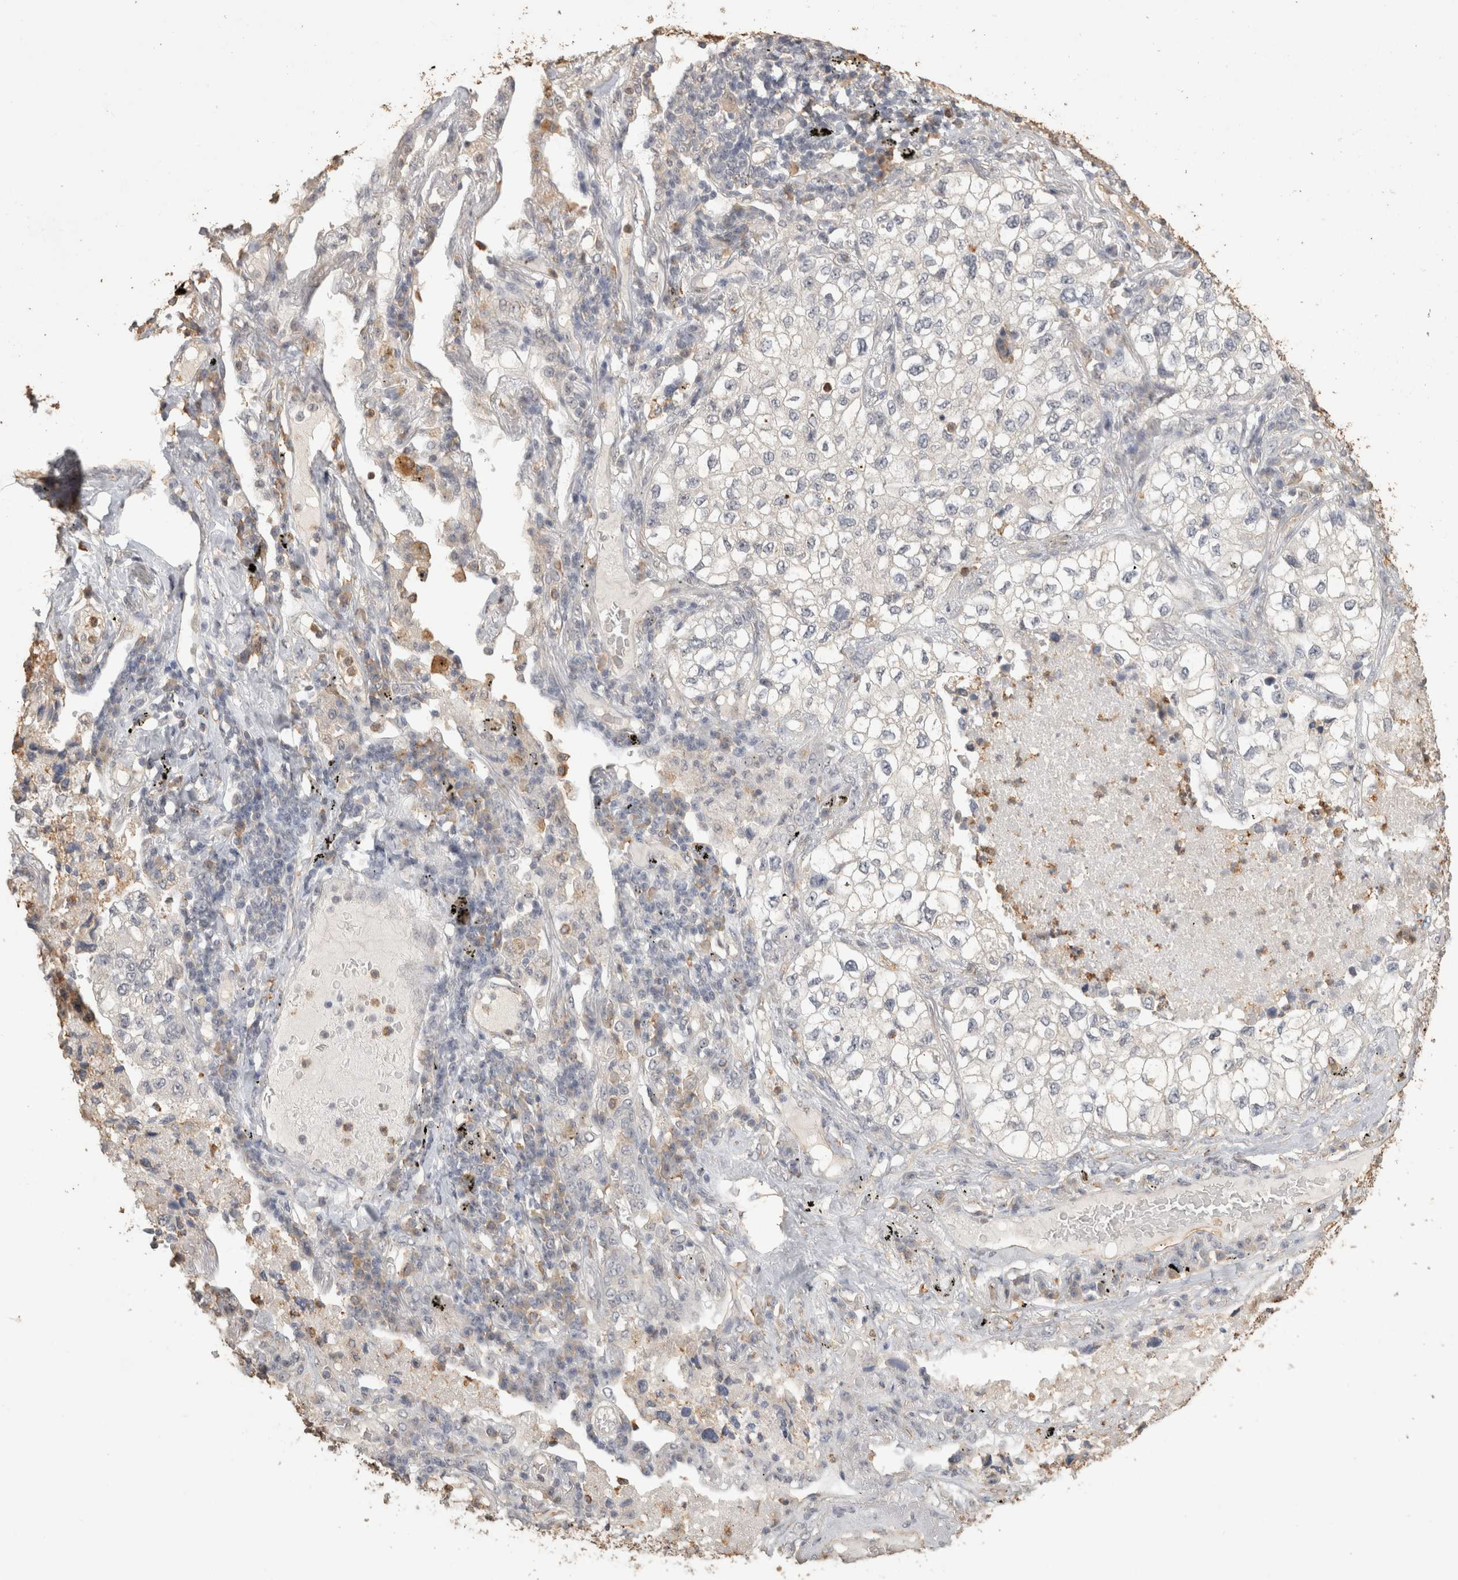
{"staining": {"intensity": "negative", "quantity": "none", "location": "none"}, "tissue": "lung cancer", "cell_type": "Tumor cells", "image_type": "cancer", "snomed": [{"axis": "morphology", "description": "Adenocarcinoma, NOS"}, {"axis": "topography", "description": "Lung"}], "caption": "Histopathology image shows no protein expression in tumor cells of lung cancer tissue.", "gene": "REPS2", "patient": {"sex": "male", "age": 63}}